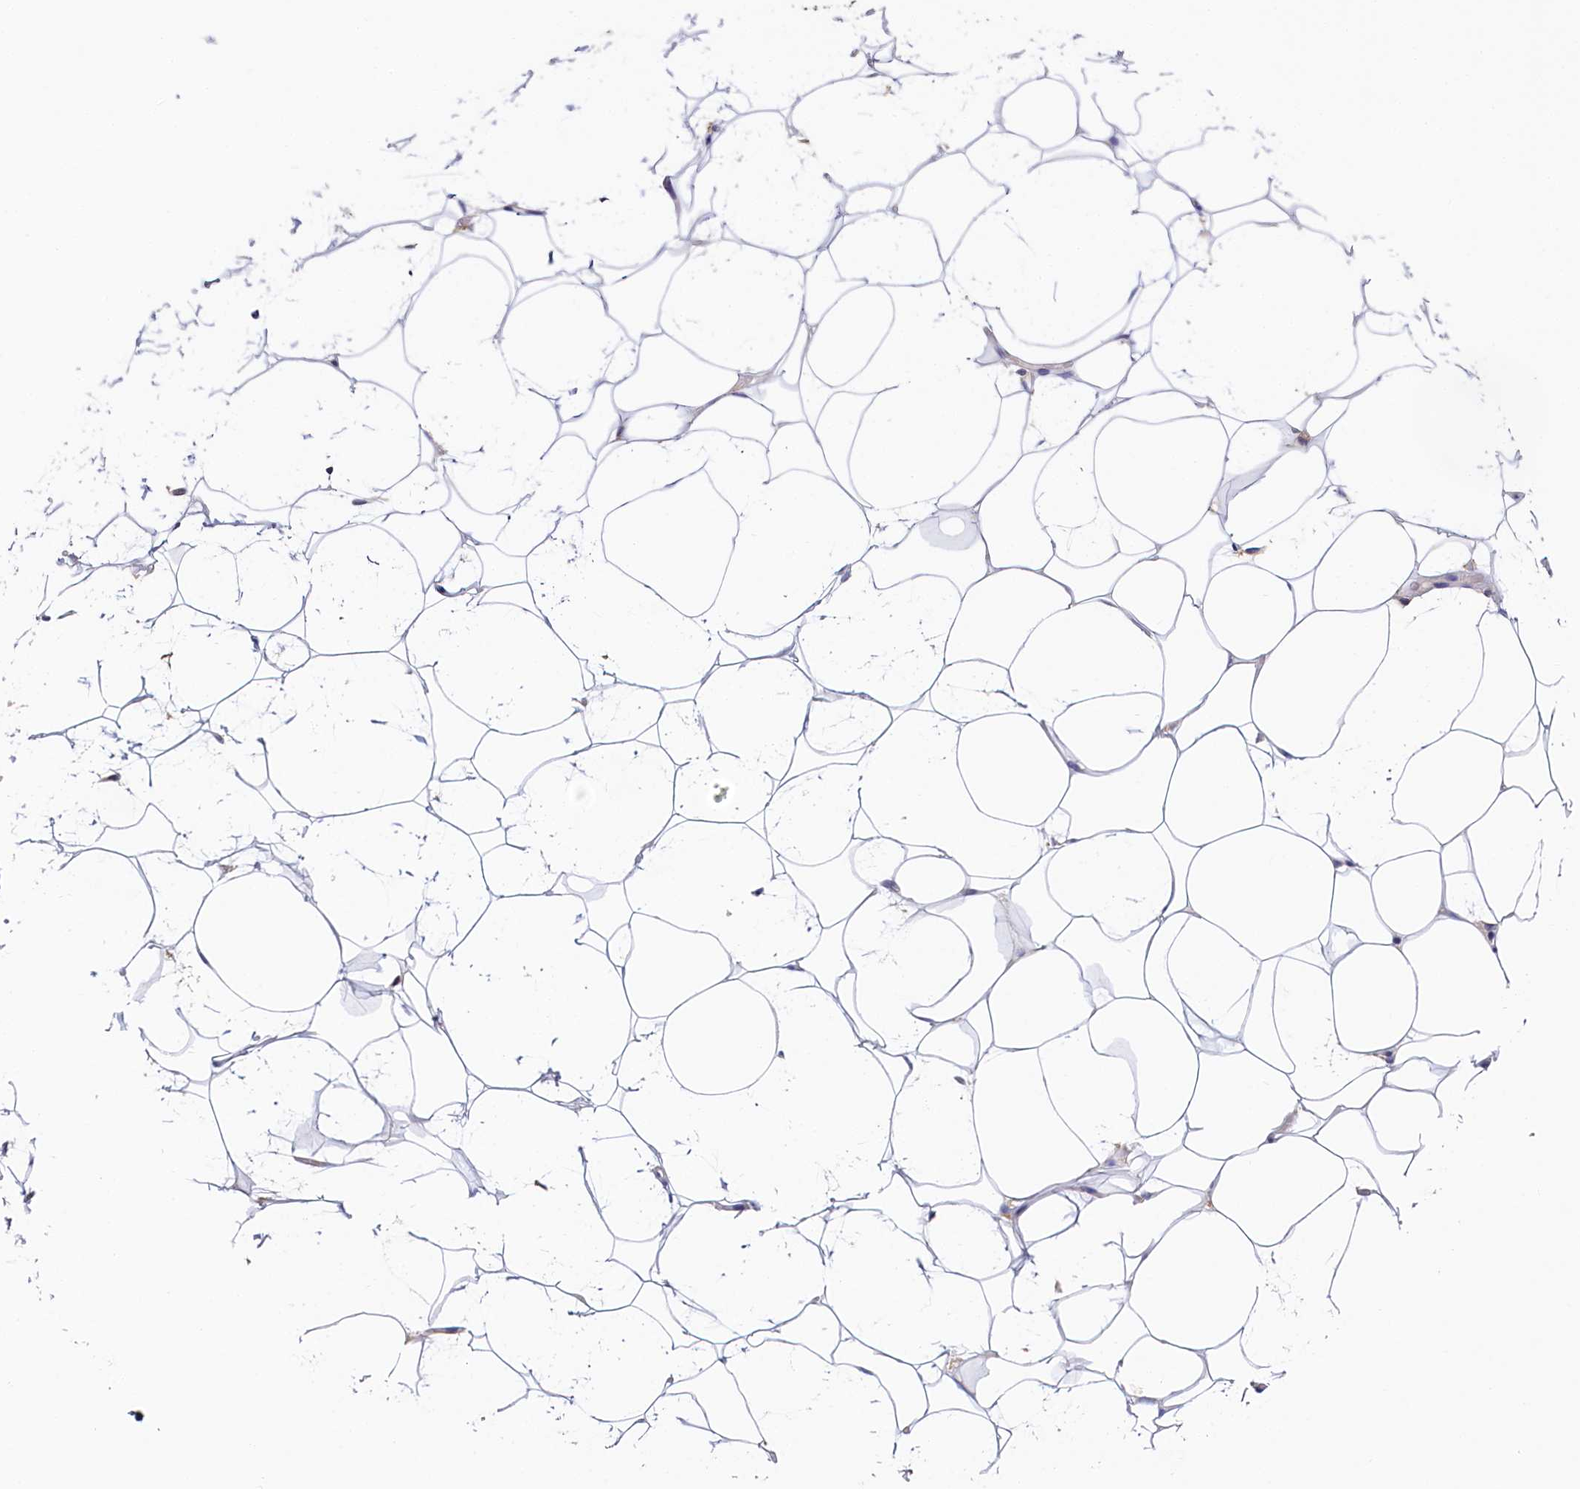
{"staining": {"intensity": "negative", "quantity": "none", "location": "none"}, "tissue": "adipose tissue", "cell_type": "Adipocytes", "image_type": "normal", "snomed": [{"axis": "morphology", "description": "Normal tissue, NOS"}, {"axis": "topography", "description": "Breast"}], "caption": "Normal adipose tissue was stained to show a protein in brown. There is no significant positivity in adipocytes.", "gene": "PDE6D", "patient": {"sex": "female", "age": 26}}